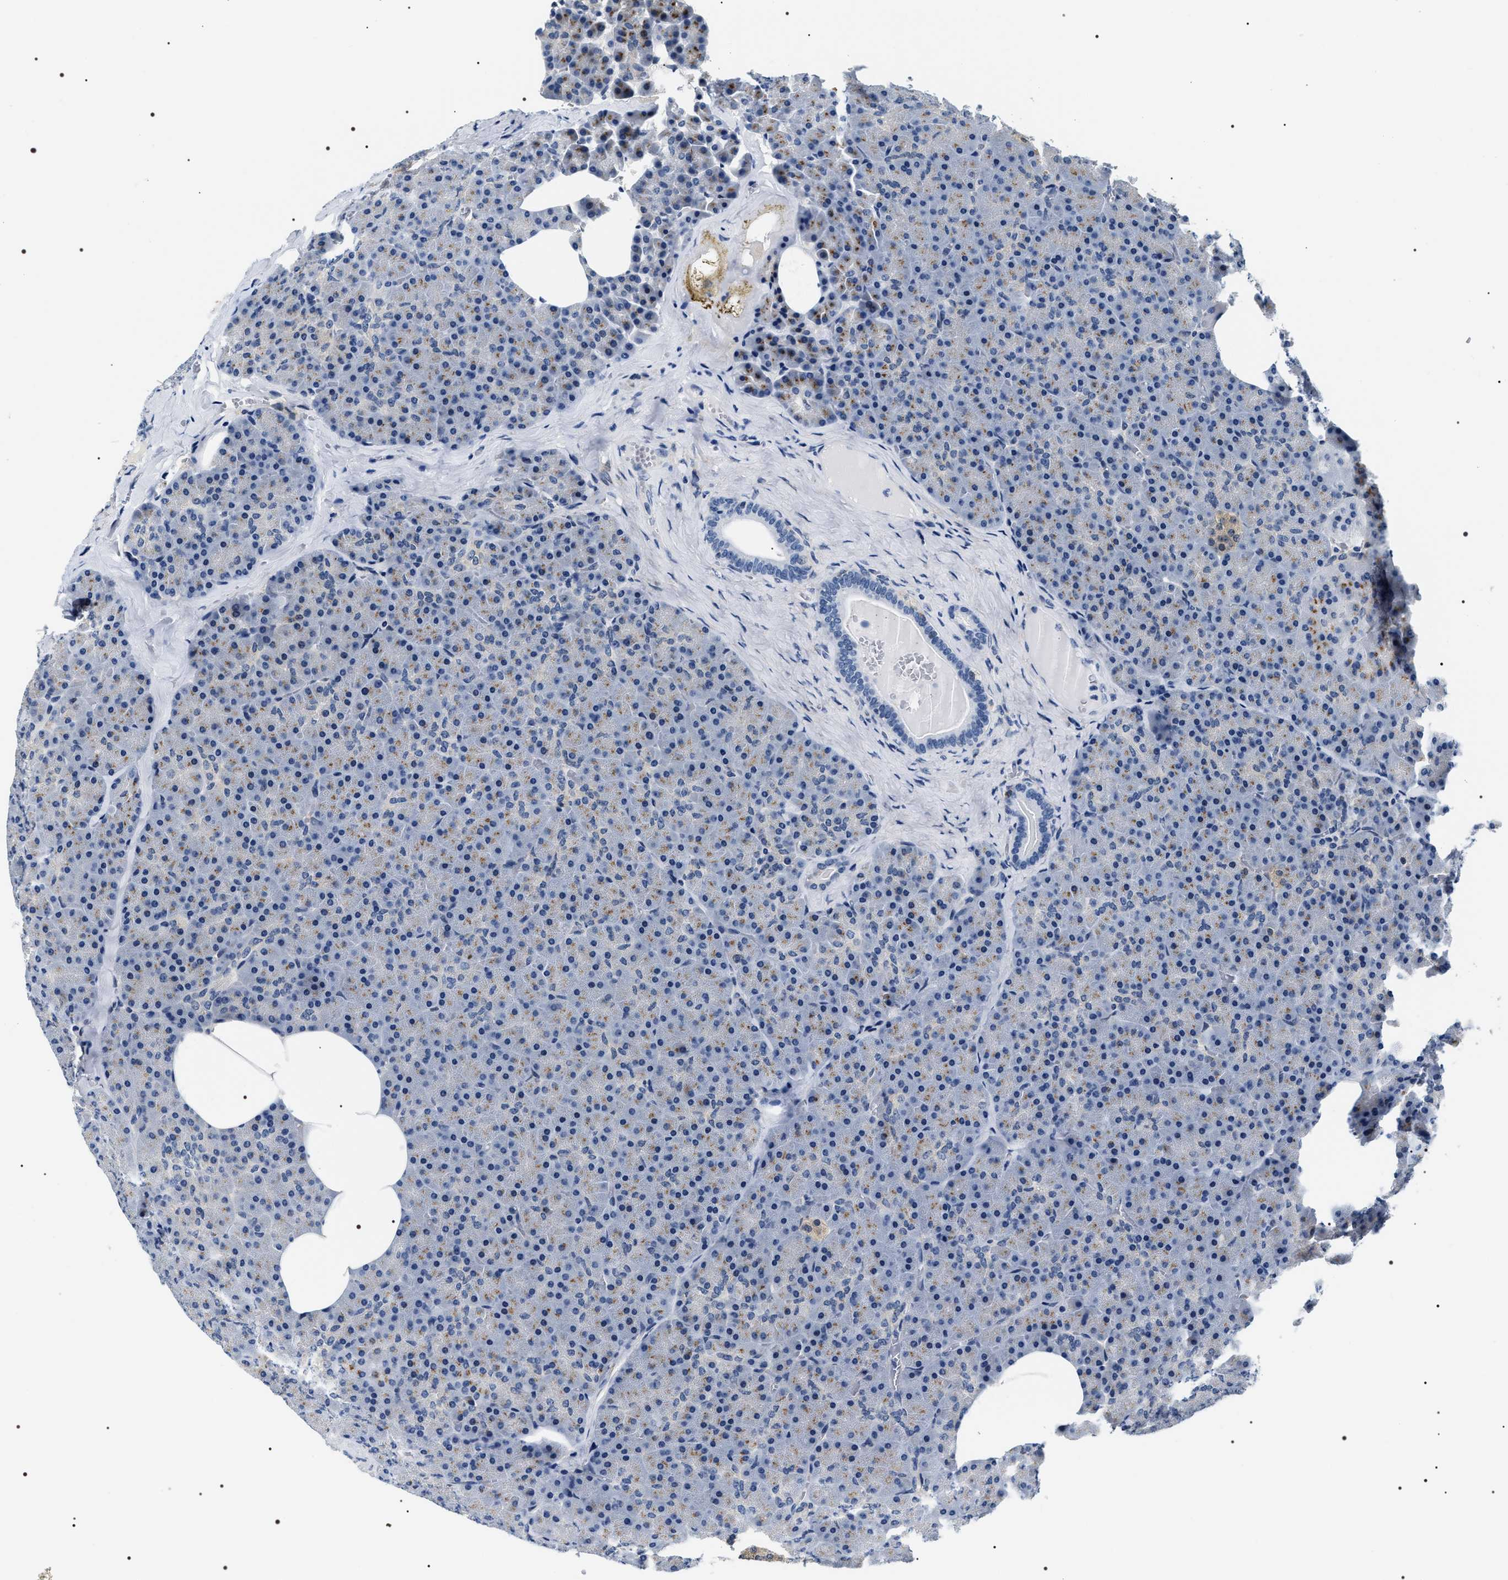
{"staining": {"intensity": "negative", "quantity": "none", "location": "none"}, "tissue": "pancreas", "cell_type": "Exocrine glandular cells", "image_type": "normal", "snomed": [{"axis": "morphology", "description": "Normal tissue, NOS"}, {"axis": "morphology", "description": "Carcinoid, malignant, NOS"}, {"axis": "topography", "description": "Pancreas"}], "caption": "Immunohistochemistry image of benign human pancreas stained for a protein (brown), which displays no staining in exocrine glandular cells. (Immunohistochemistry (ihc), brightfield microscopy, high magnification).", "gene": "BAG2", "patient": {"sex": "female", "age": 35}}